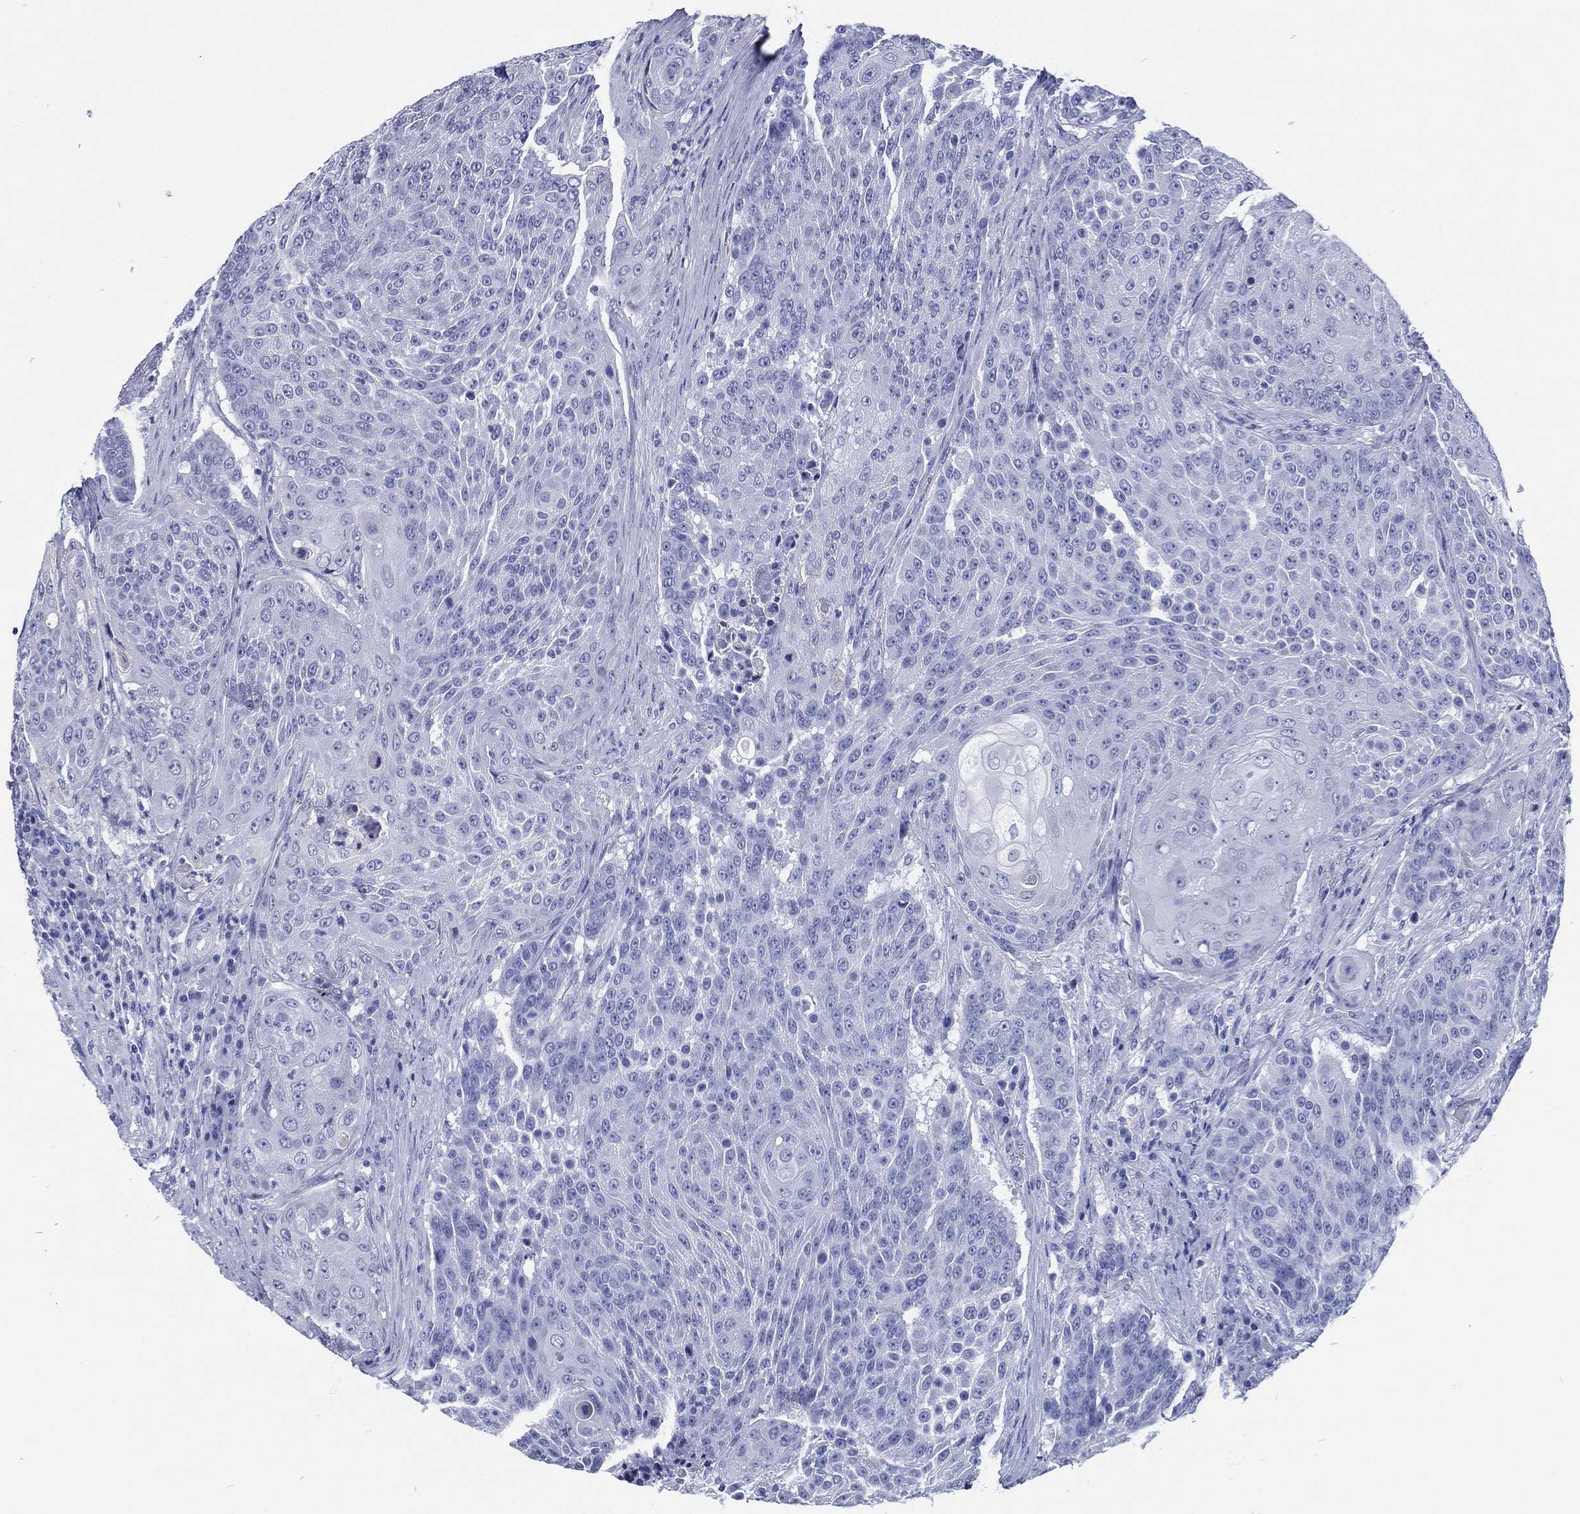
{"staining": {"intensity": "negative", "quantity": "none", "location": "none"}, "tissue": "urothelial cancer", "cell_type": "Tumor cells", "image_type": "cancer", "snomed": [{"axis": "morphology", "description": "Urothelial carcinoma, High grade"}, {"axis": "topography", "description": "Urinary bladder"}], "caption": "A histopathology image of urothelial cancer stained for a protein demonstrates no brown staining in tumor cells.", "gene": "RSPH4A", "patient": {"sex": "female", "age": 63}}